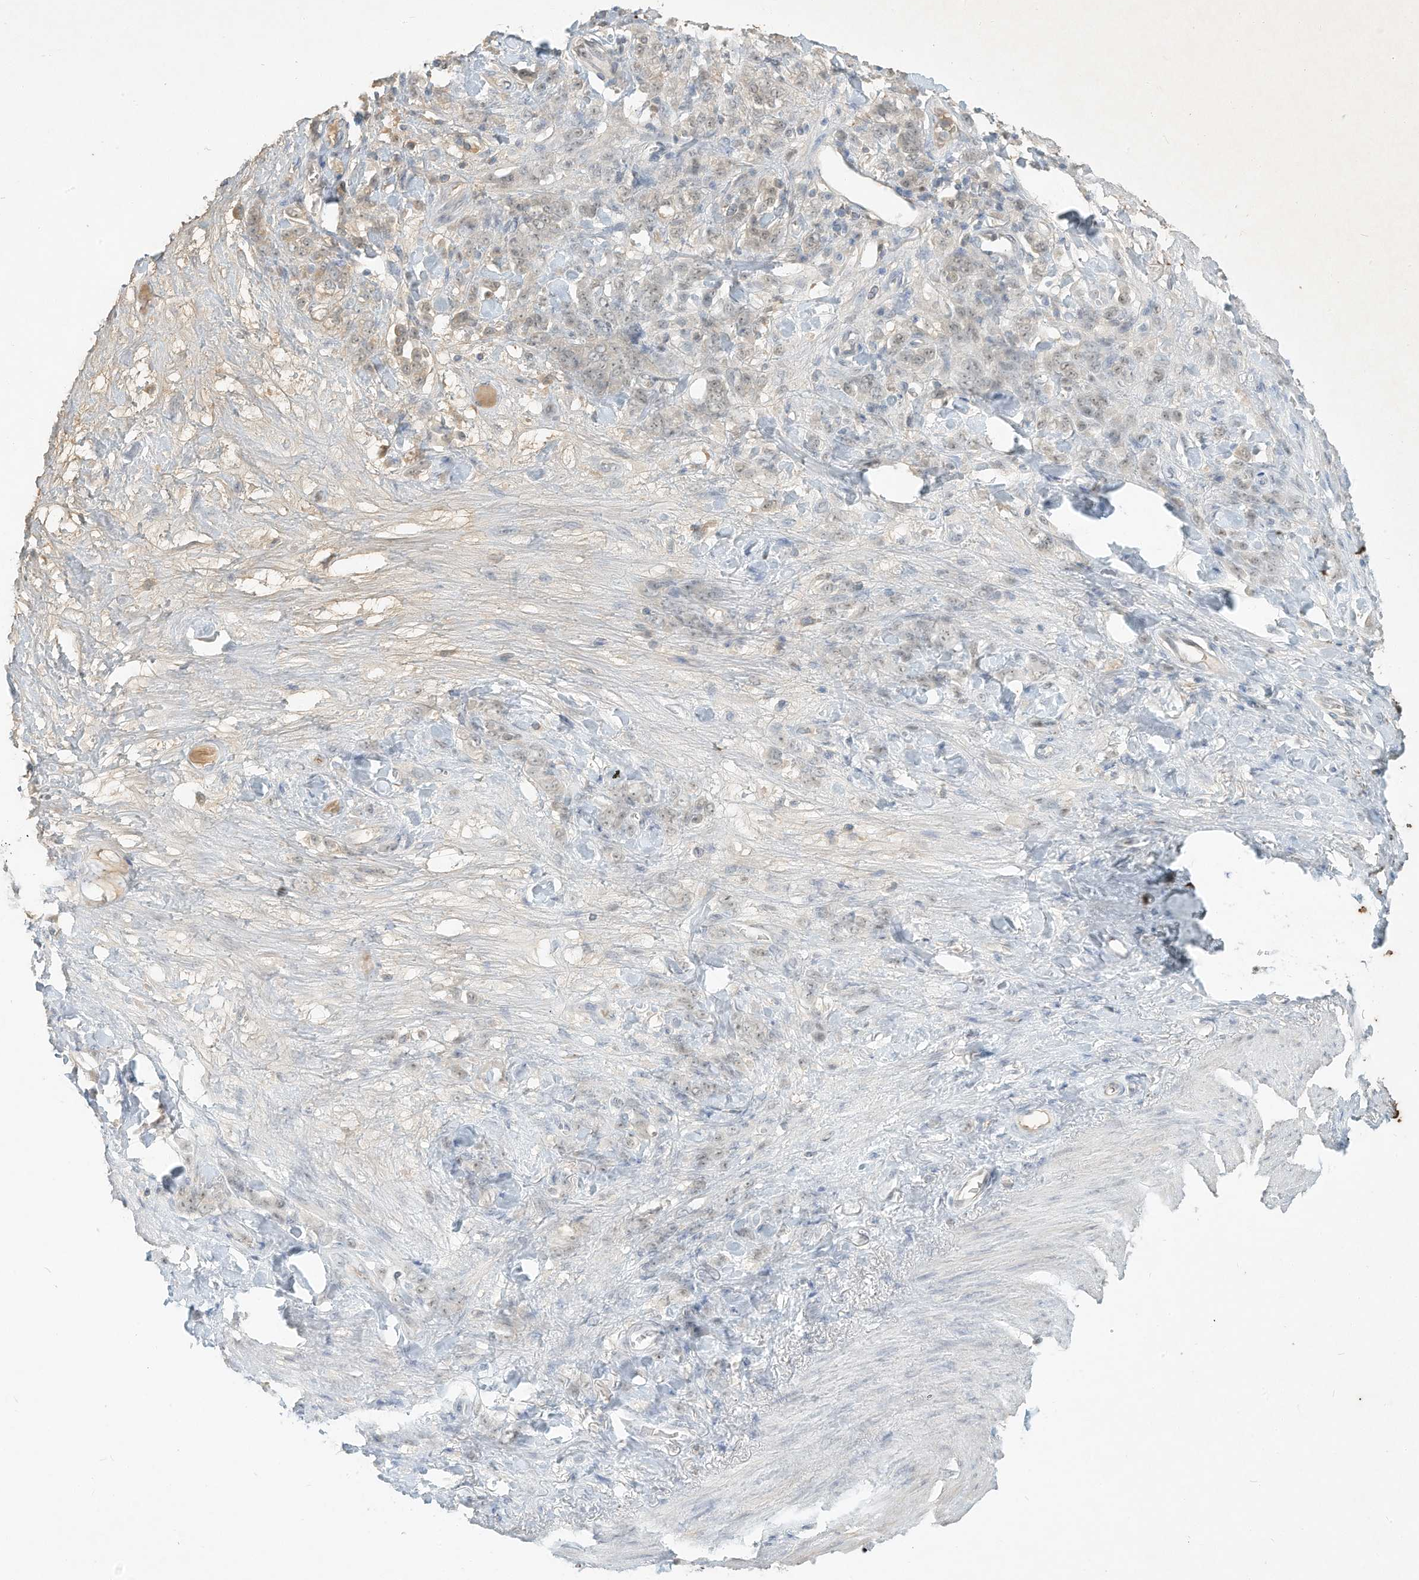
{"staining": {"intensity": "negative", "quantity": "none", "location": "none"}, "tissue": "stomach cancer", "cell_type": "Tumor cells", "image_type": "cancer", "snomed": [{"axis": "morphology", "description": "Normal tissue, NOS"}, {"axis": "morphology", "description": "Adenocarcinoma, NOS"}, {"axis": "topography", "description": "Stomach"}], "caption": "Adenocarcinoma (stomach) stained for a protein using immunohistochemistry (IHC) displays no positivity tumor cells.", "gene": "PGC", "patient": {"sex": "male", "age": 82}}